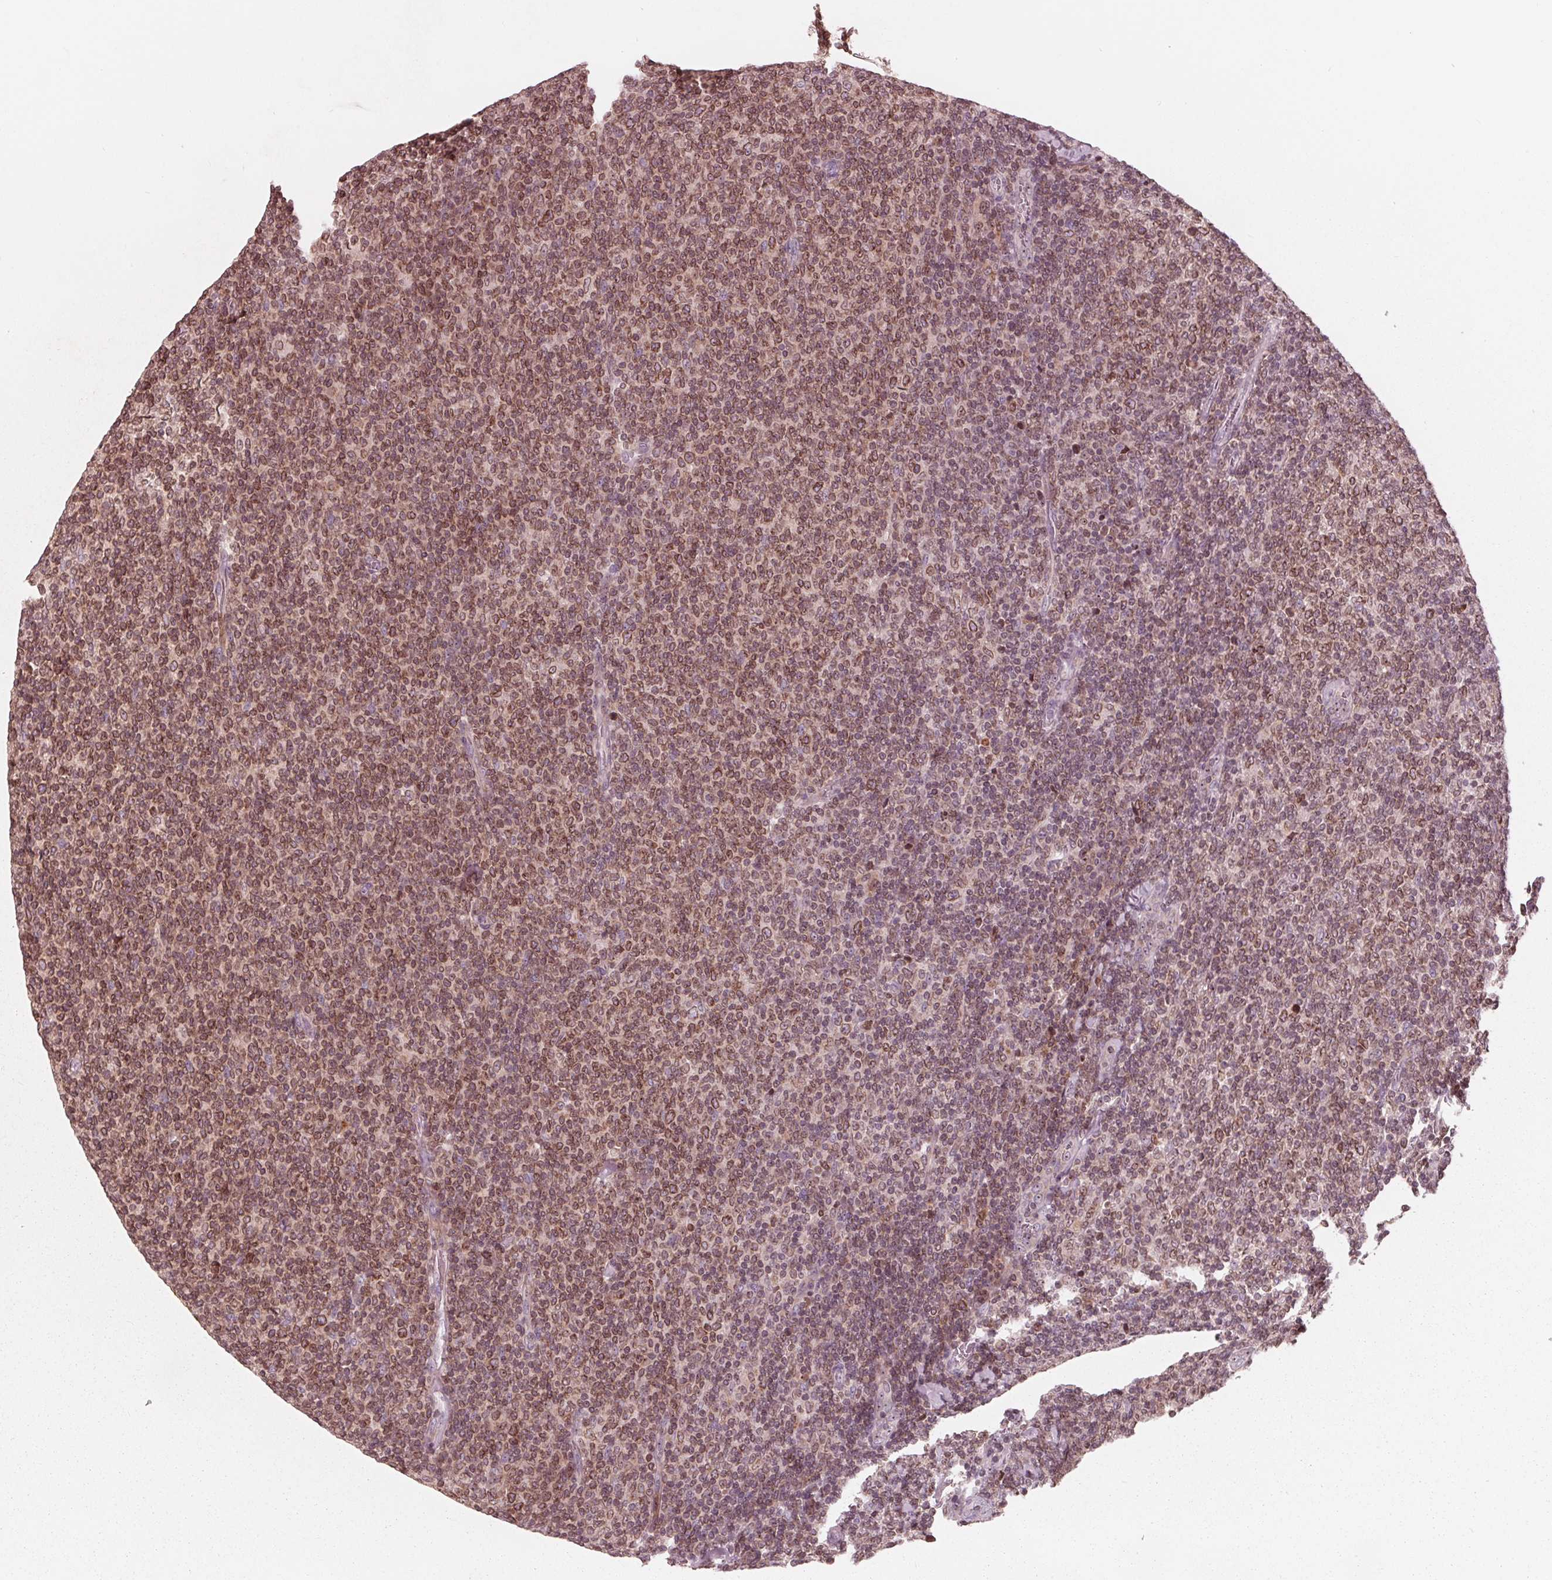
{"staining": {"intensity": "weak", "quantity": ">75%", "location": "cytoplasmic/membranous,nuclear"}, "tissue": "lymphoma", "cell_type": "Tumor cells", "image_type": "cancer", "snomed": [{"axis": "morphology", "description": "Malignant lymphoma, non-Hodgkin's type, Low grade"}, {"axis": "topography", "description": "Lymph node"}], "caption": "Lymphoma stained with a brown dye reveals weak cytoplasmic/membranous and nuclear positive expression in about >75% of tumor cells.", "gene": "NUP210", "patient": {"sex": "male", "age": 52}}